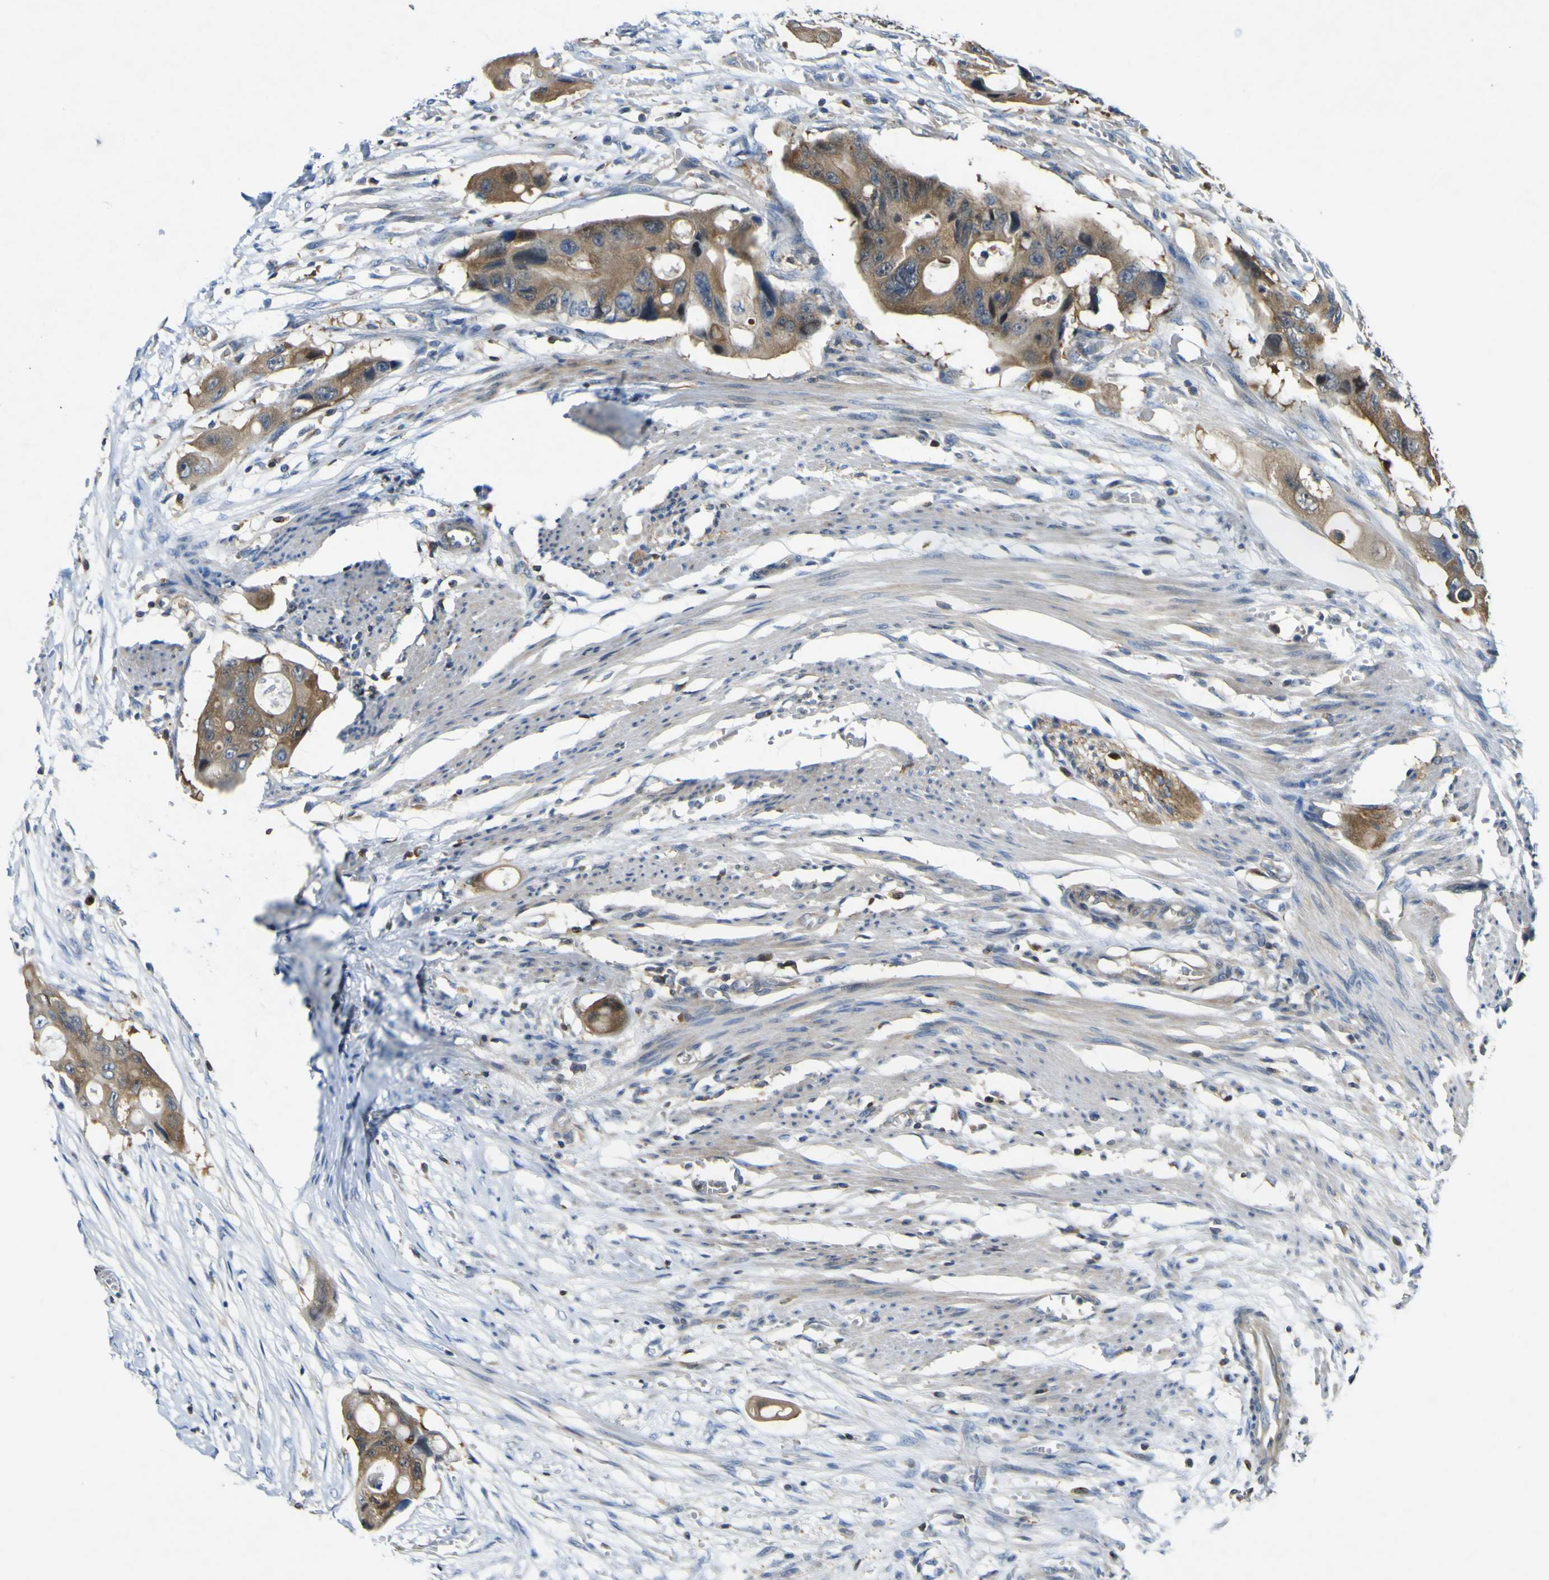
{"staining": {"intensity": "moderate", "quantity": ">75%", "location": "cytoplasmic/membranous"}, "tissue": "colorectal cancer", "cell_type": "Tumor cells", "image_type": "cancer", "snomed": [{"axis": "morphology", "description": "Adenocarcinoma, NOS"}, {"axis": "topography", "description": "Colon"}], "caption": "Colorectal cancer stained with IHC displays moderate cytoplasmic/membranous staining in approximately >75% of tumor cells. The staining was performed using DAB to visualize the protein expression in brown, while the nuclei were stained in blue with hematoxylin (Magnification: 20x).", "gene": "EML2", "patient": {"sex": "female", "age": 57}}